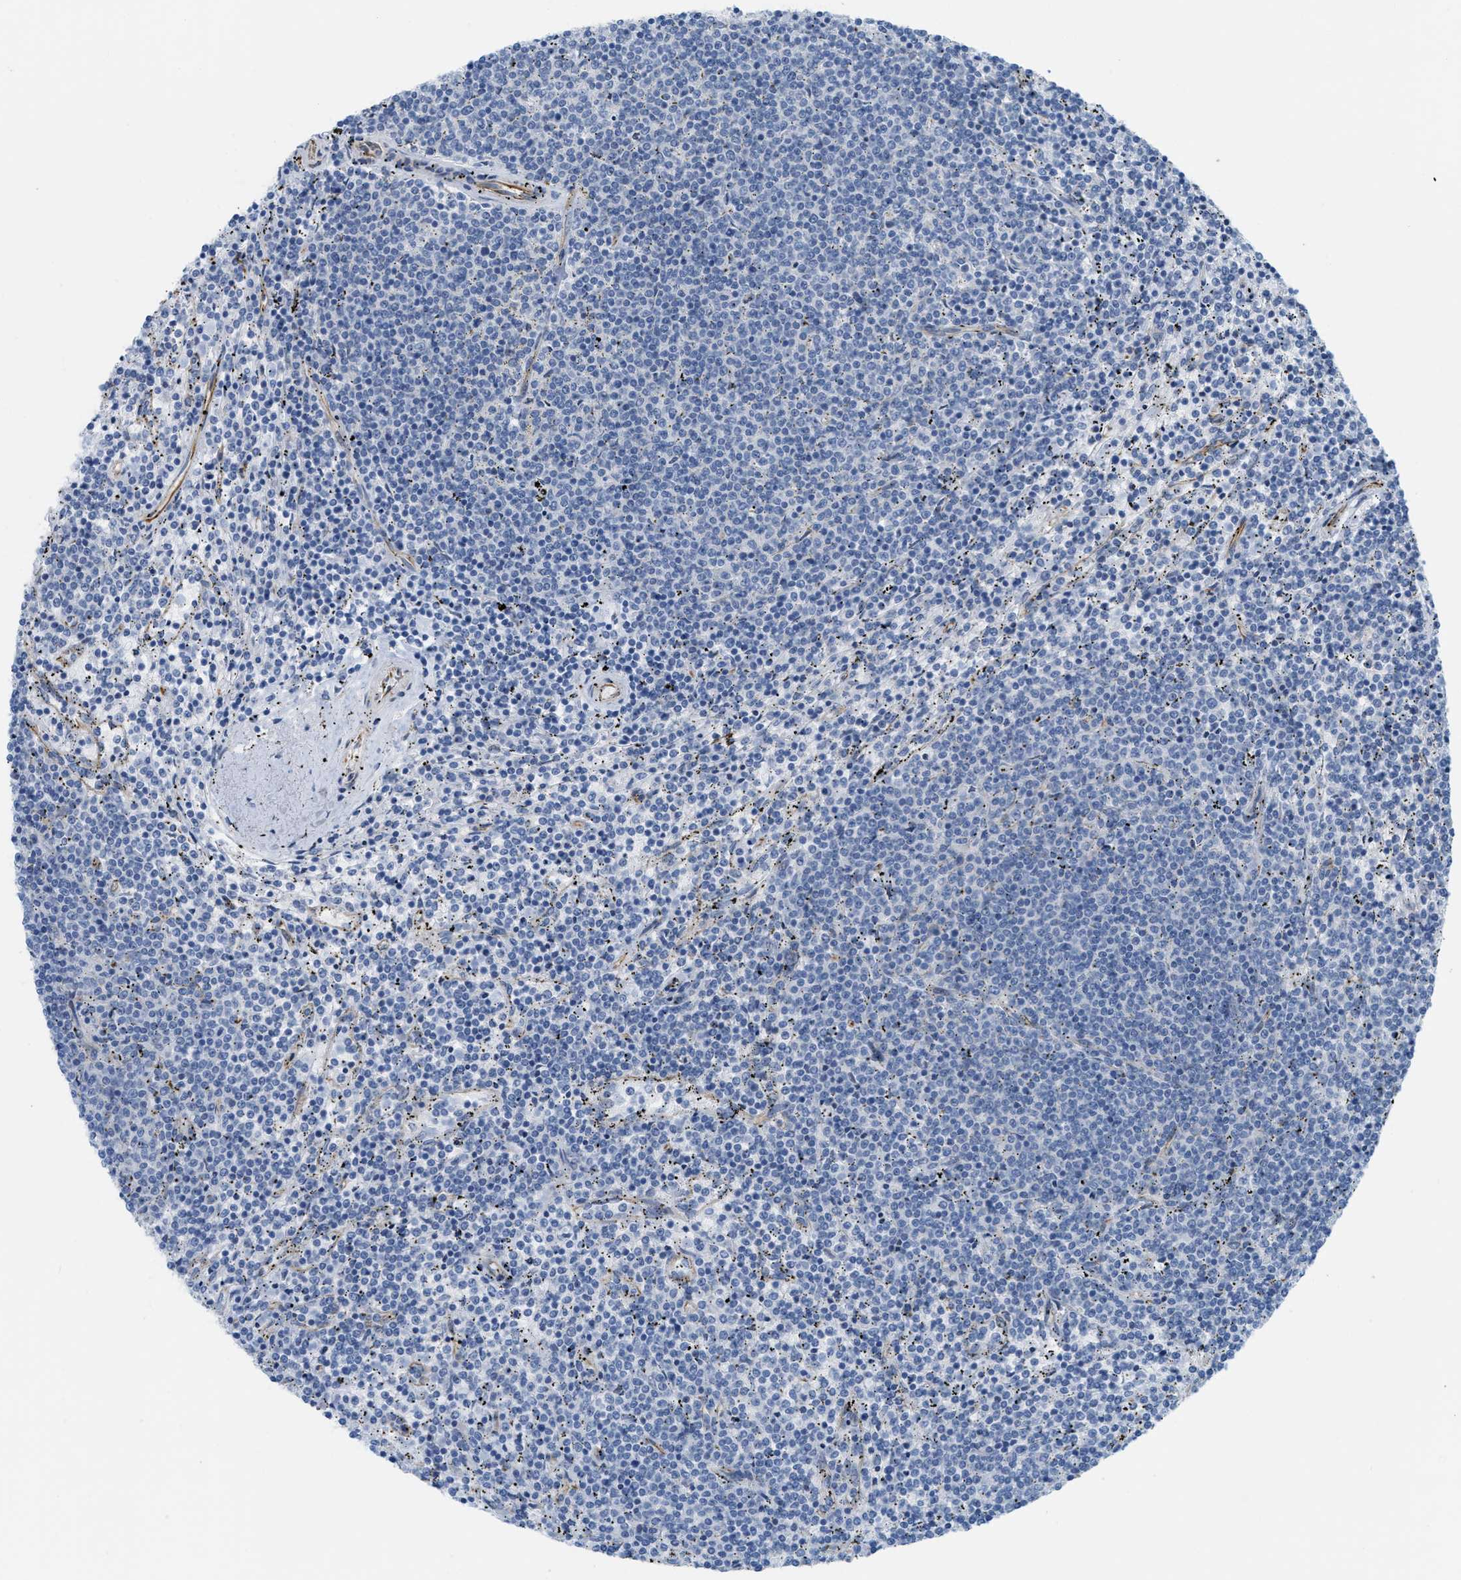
{"staining": {"intensity": "negative", "quantity": "none", "location": "none"}, "tissue": "lymphoma", "cell_type": "Tumor cells", "image_type": "cancer", "snomed": [{"axis": "morphology", "description": "Malignant lymphoma, non-Hodgkin's type, Low grade"}, {"axis": "topography", "description": "Spleen"}], "caption": "Human malignant lymphoma, non-Hodgkin's type (low-grade) stained for a protein using IHC reveals no positivity in tumor cells.", "gene": "SLC12A1", "patient": {"sex": "female", "age": 50}}